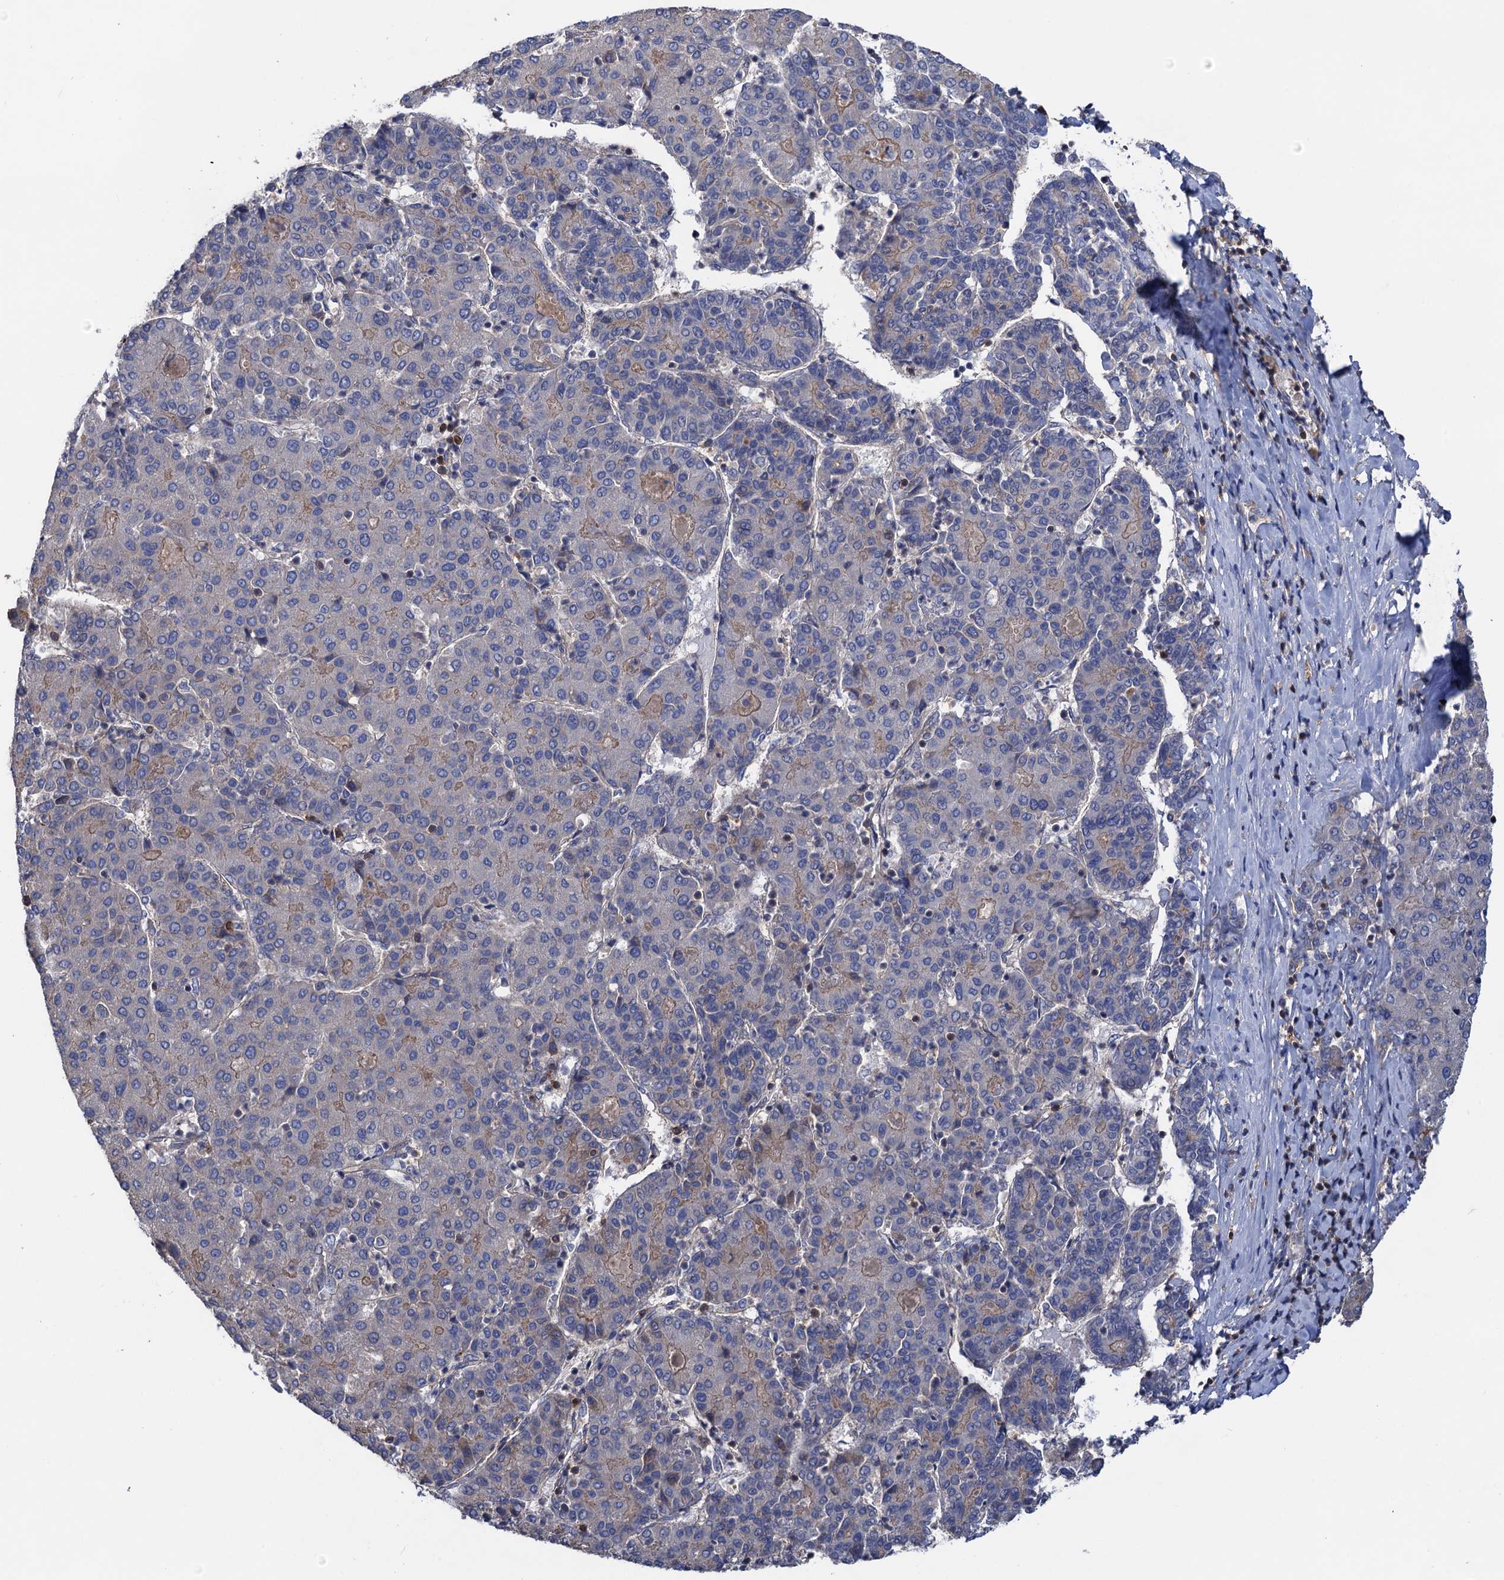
{"staining": {"intensity": "weak", "quantity": "<25%", "location": "cytoplasmic/membranous"}, "tissue": "liver cancer", "cell_type": "Tumor cells", "image_type": "cancer", "snomed": [{"axis": "morphology", "description": "Carcinoma, Hepatocellular, NOS"}, {"axis": "topography", "description": "Liver"}], "caption": "Liver cancer was stained to show a protein in brown. There is no significant positivity in tumor cells.", "gene": "DGKA", "patient": {"sex": "male", "age": 65}}